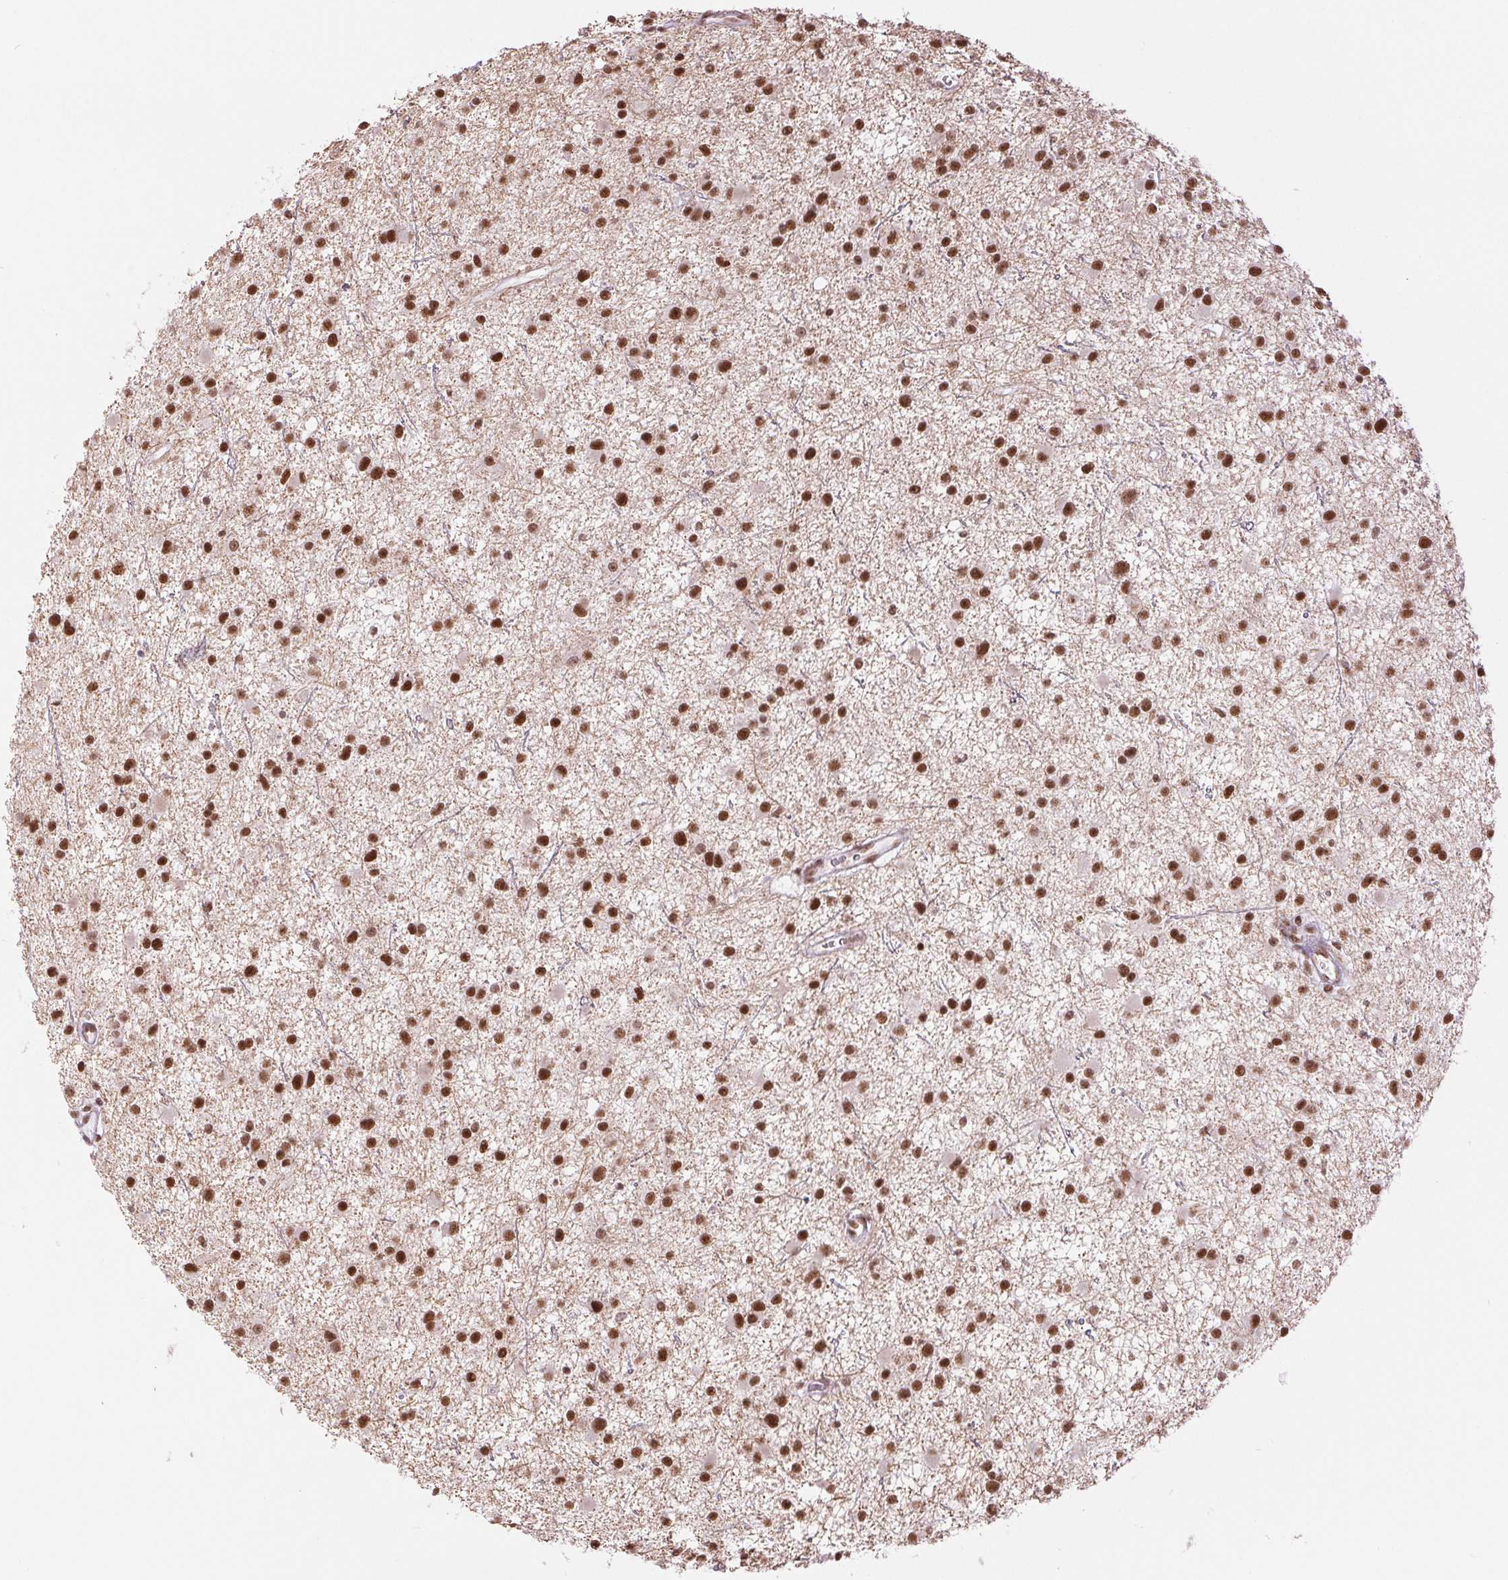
{"staining": {"intensity": "strong", "quantity": ">75%", "location": "nuclear"}, "tissue": "glioma", "cell_type": "Tumor cells", "image_type": "cancer", "snomed": [{"axis": "morphology", "description": "Glioma, malignant, Low grade"}, {"axis": "topography", "description": "Brain"}], "caption": "Immunohistochemistry (IHC) (DAB (3,3'-diaminobenzidine)) staining of malignant low-grade glioma reveals strong nuclear protein positivity in about >75% of tumor cells.", "gene": "ZFR2", "patient": {"sex": "male", "age": 43}}